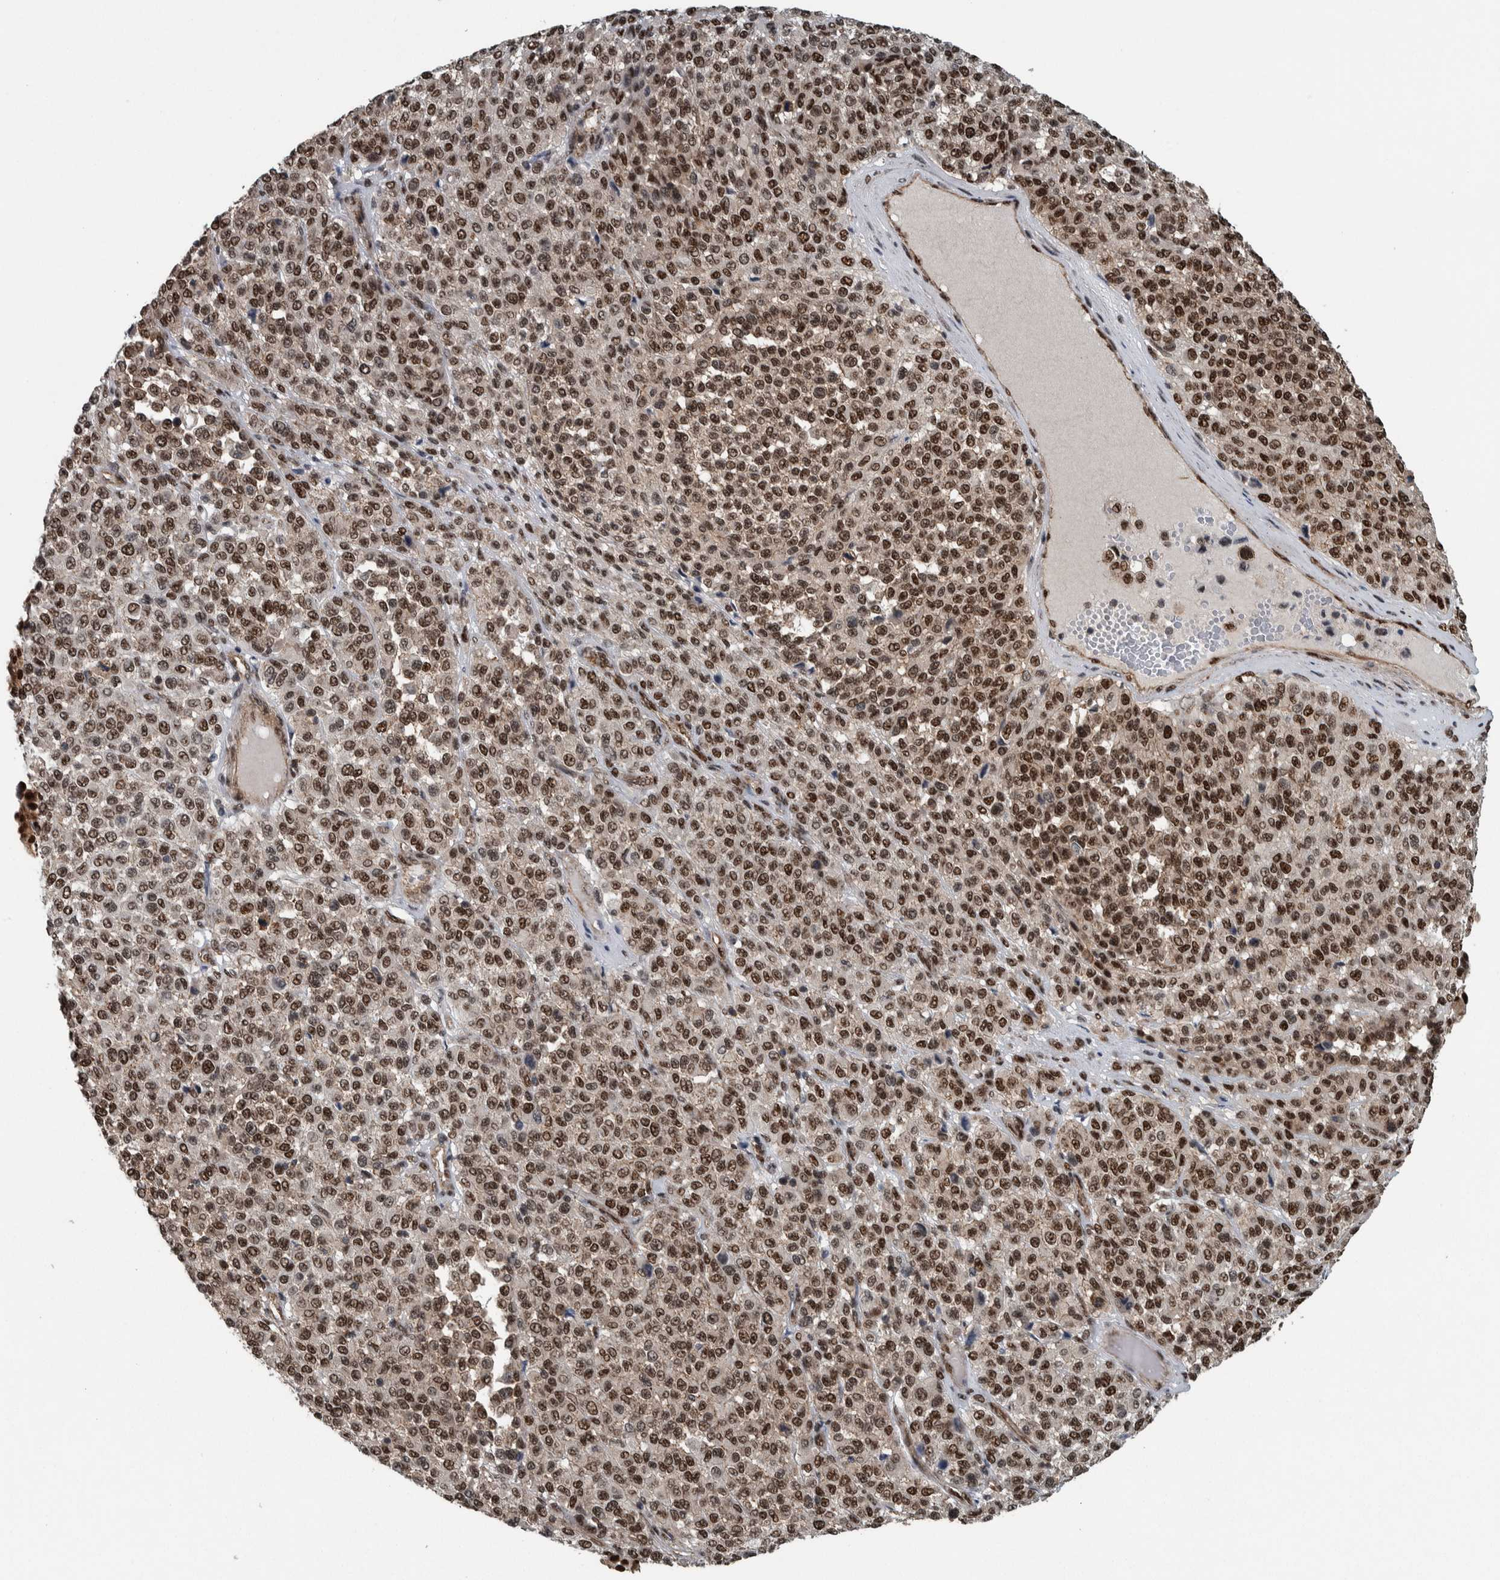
{"staining": {"intensity": "strong", "quantity": ">75%", "location": "nuclear"}, "tissue": "melanoma", "cell_type": "Tumor cells", "image_type": "cancer", "snomed": [{"axis": "morphology", "description": "Malignant melanoma, Metastatic site"}, {"axis": "topography", "description": "Pancreas"}], "caption": "This is an image of immunohistochemistry staining of malignant melanoma (metastatic site), which shows strong positivity in the nuclear of tumor cells.", "gene": "FAM135B", "patient": {"sex": "female", "age": 30}}